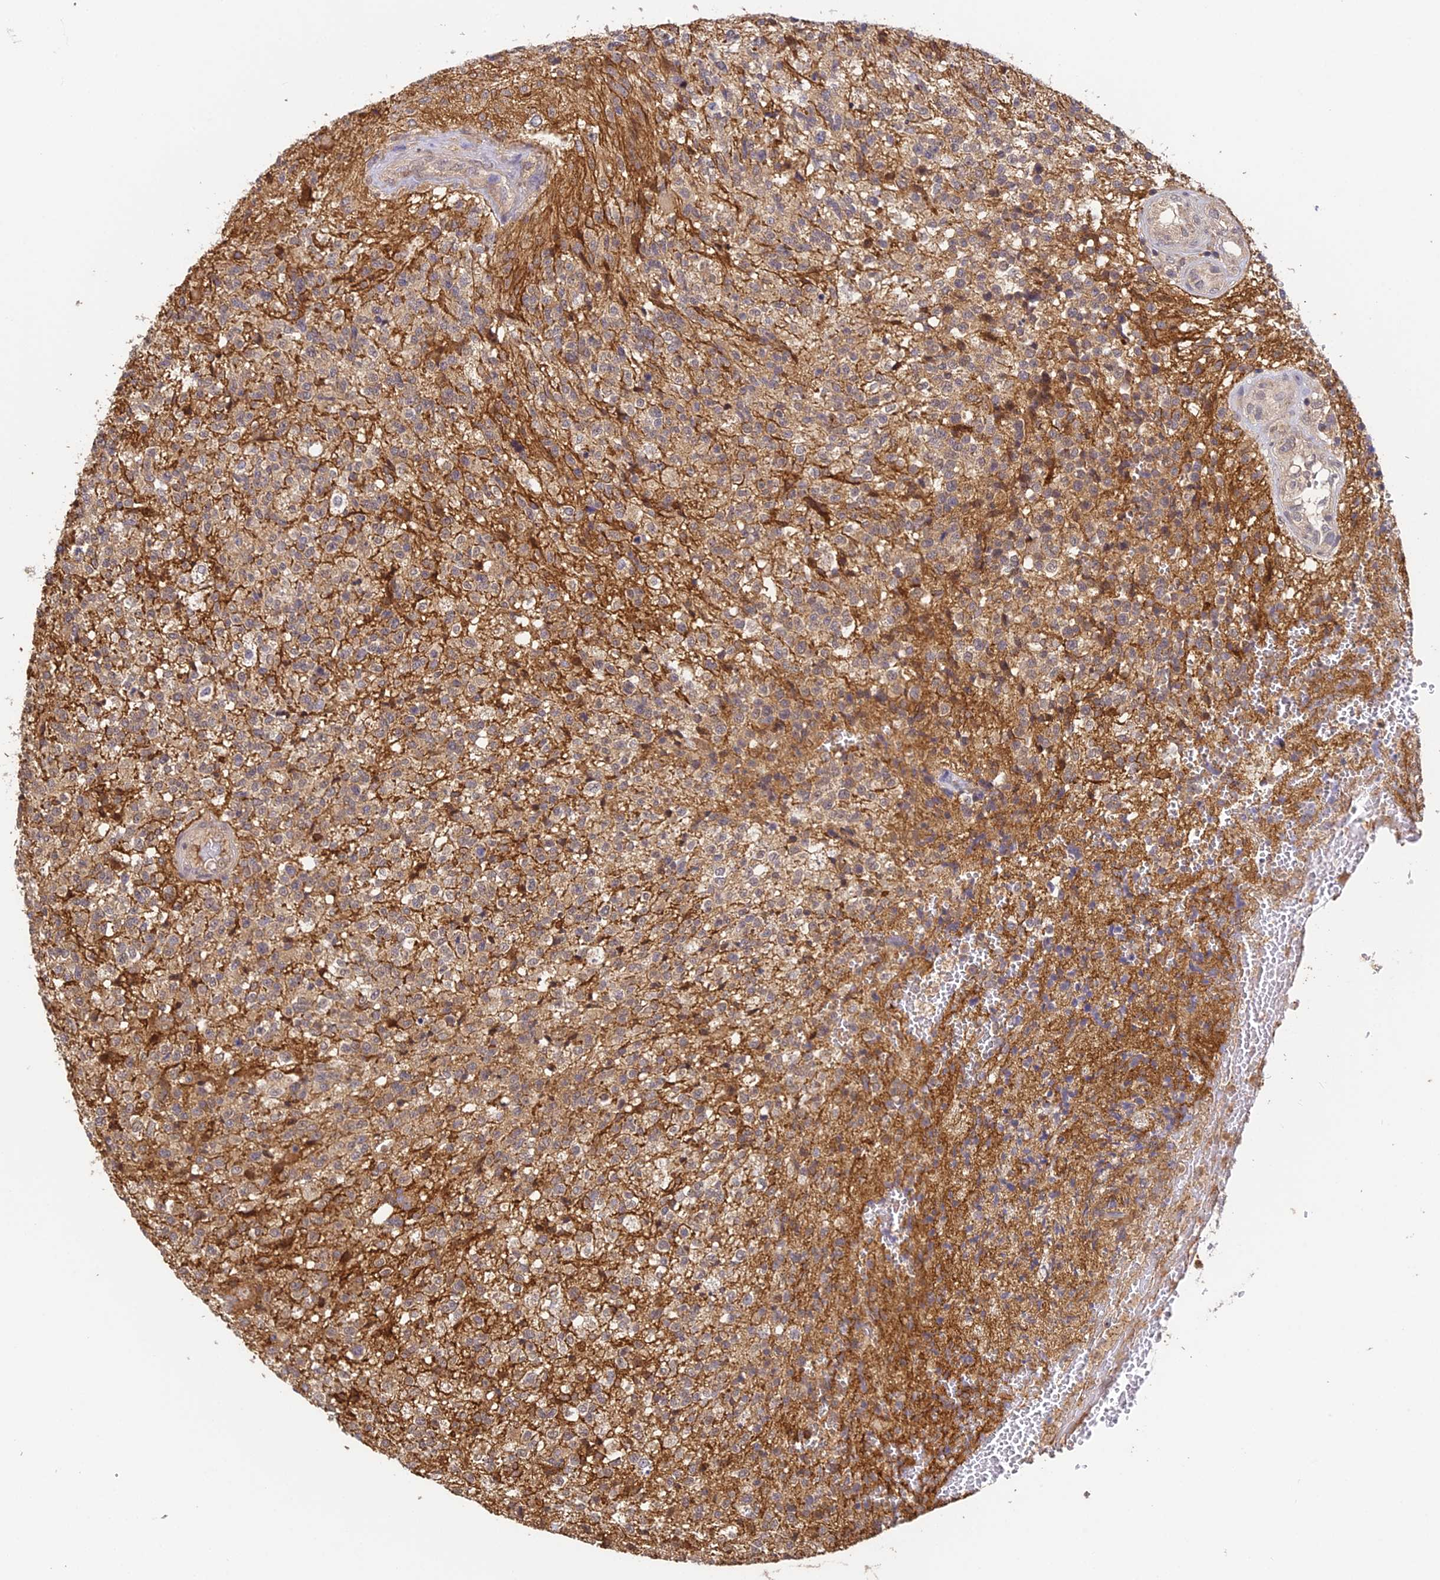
{"staining": {"intensity": "weak", "quantity": ">75%", "location": "cytoplasmic/membranous"}, "tissue": "glioma", "cell_type": "Tumor cells", "image_type": "cancer", "snomed": [{"axis": "morphology", "description": "Glioma, malignant, High grade"}, {"axis": "topography", "description": "Brain"}], "caption": "Immunohistochemistry photomicrograph of neoplastic tissue: human glioma stained using IHC shows low levels of weak protein expression localized specifically in the cytoplasmic/membranous of tumor cells, appearing as a cytoplasmic/membranous brown color.", "gene": "ZNF443", "patient": {"sex": "male", "age": 56}}